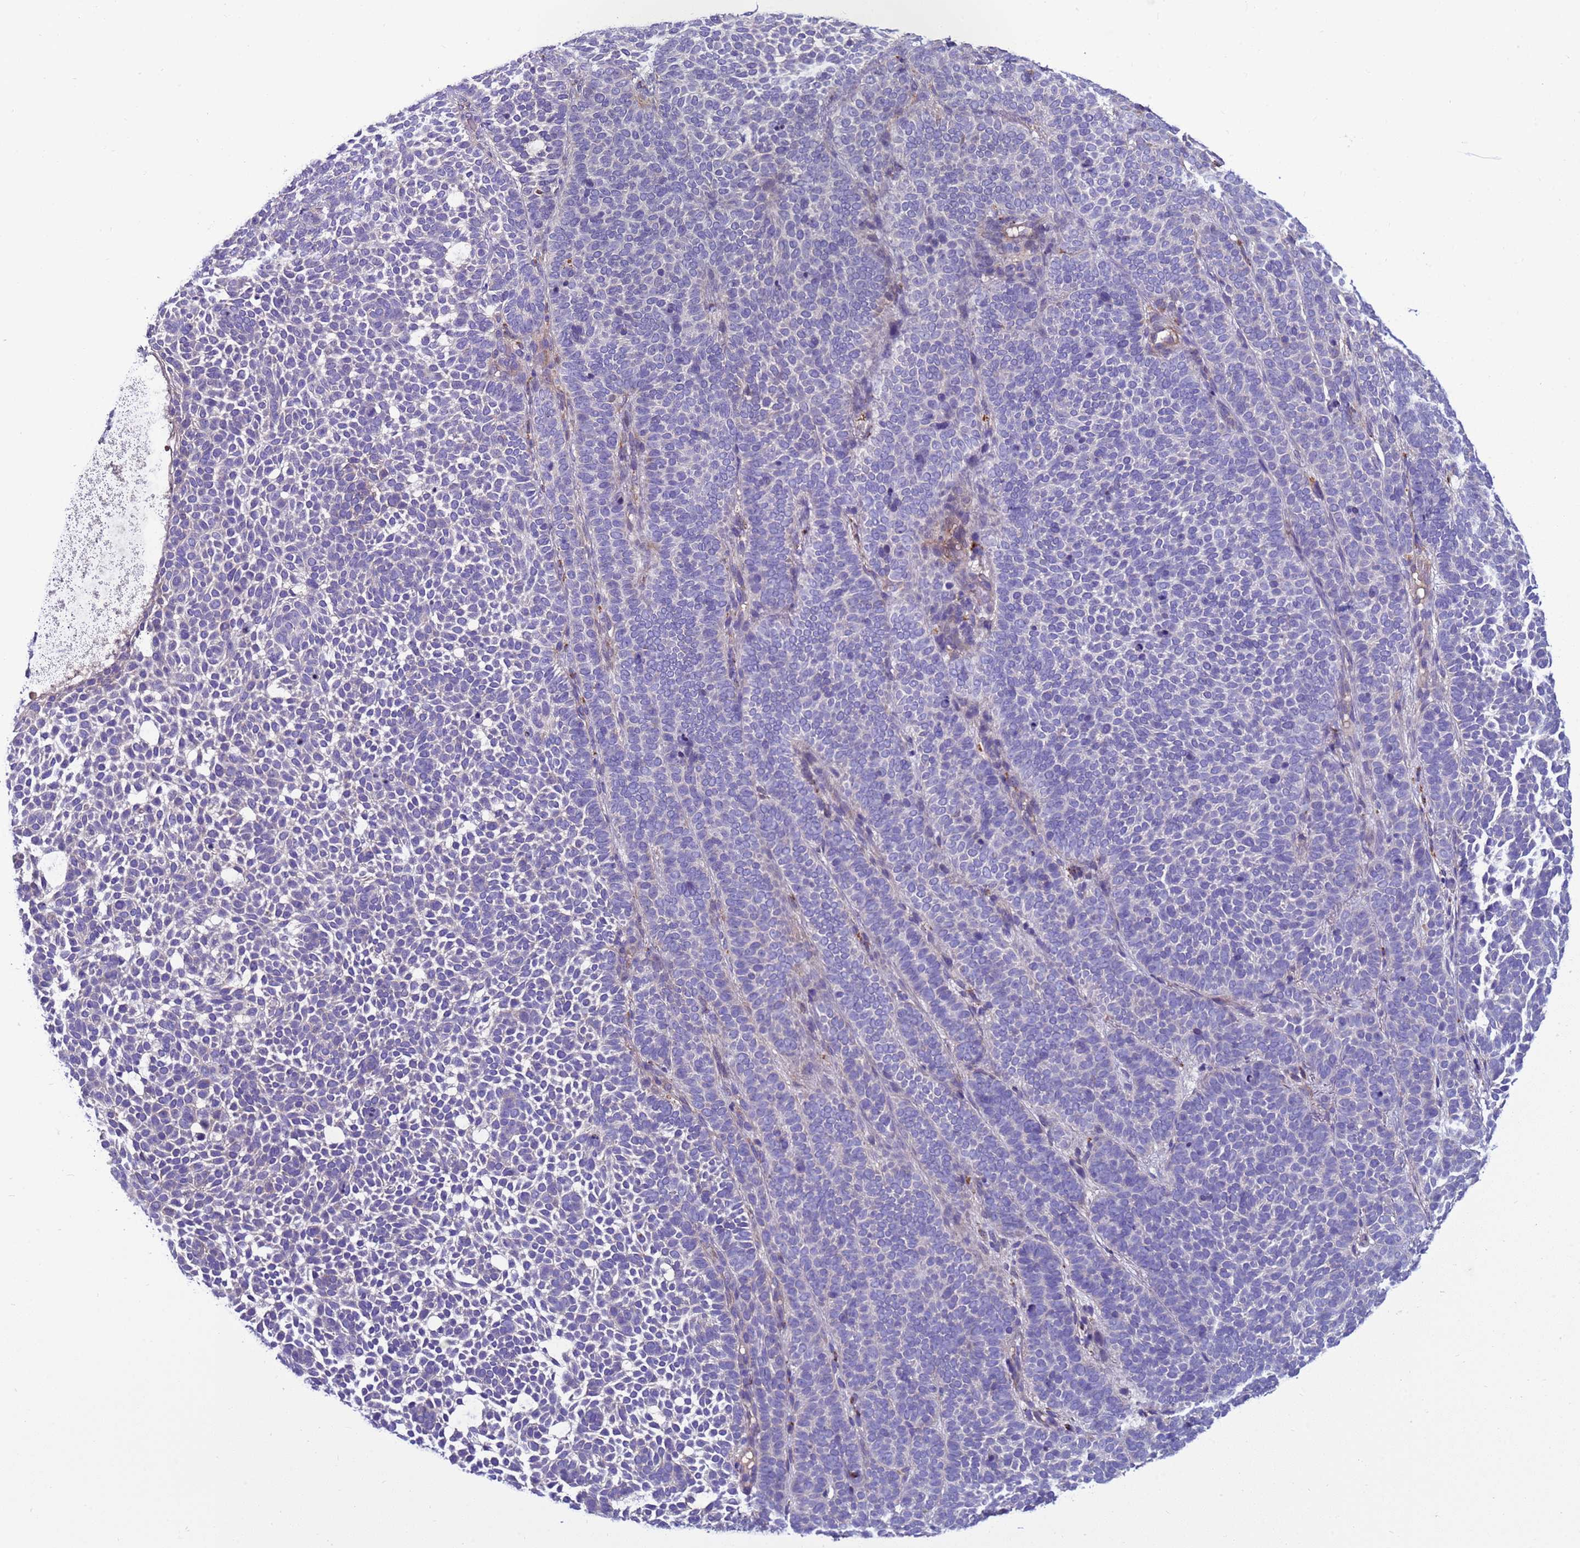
{"staining": {"intensity": "negative", "quantity": "none", "location": "none"}, "tissue": "skin cancer", "cell_type": "Tumor cells", "image_type": "cancer", "snomed": [{"axis": "morphology", "description": "Basal cell carcinoma"}, {"axis": "topography", "description": "Skin"}], "caption": "IHC image of skin cancer stained for a protein (brown), which demonstrates no positivity in tumor cells.", "gene": "NAT2", "patient": {"sex": "female", "age": 77}}